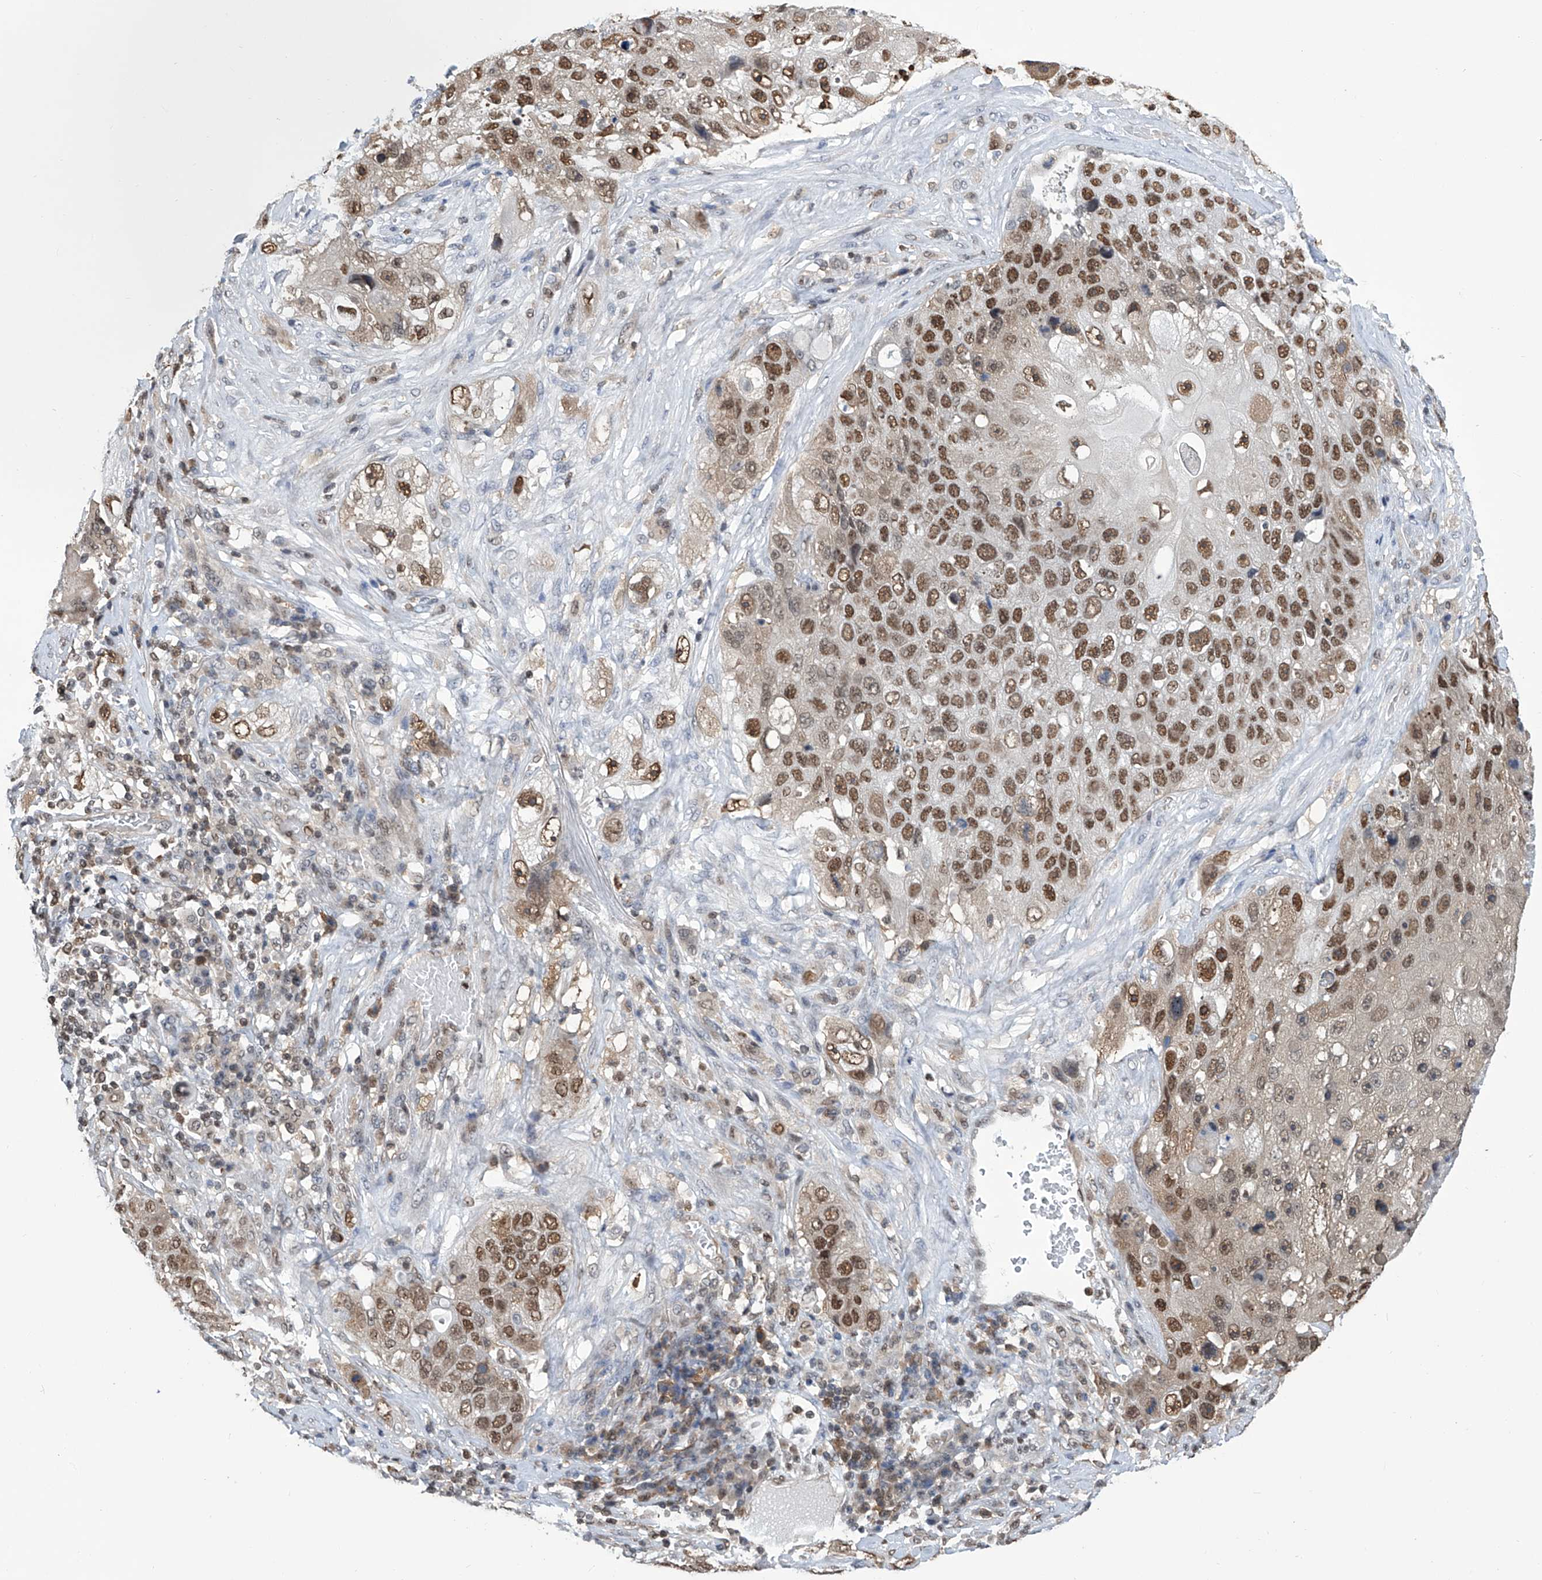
{"staining": {"intensity": "moderate", "quantity": ">75%", "location": "nuclear"}, "tissue": "lung cancer", "cell_type": "Tumor cells", "image_type": "cancer", "snomed": [{"axis": "morphology", "description": "Squamous cell carcinoma, NOS"}, {"axis": "topography", "description": "Lung"}], "caption": "DAB immunohistochemical staining of human lung squamous cell carcinoma demonstrates moderate nuclear protein expression in approximately >75% of tumor cells. The protein is stained brown, and the nuclei are stained in blue (DAB IHC with brightfield microscopy, high magnification).", "gene": "SREBF2", "patient": {"sex": "male", "age": 61}}